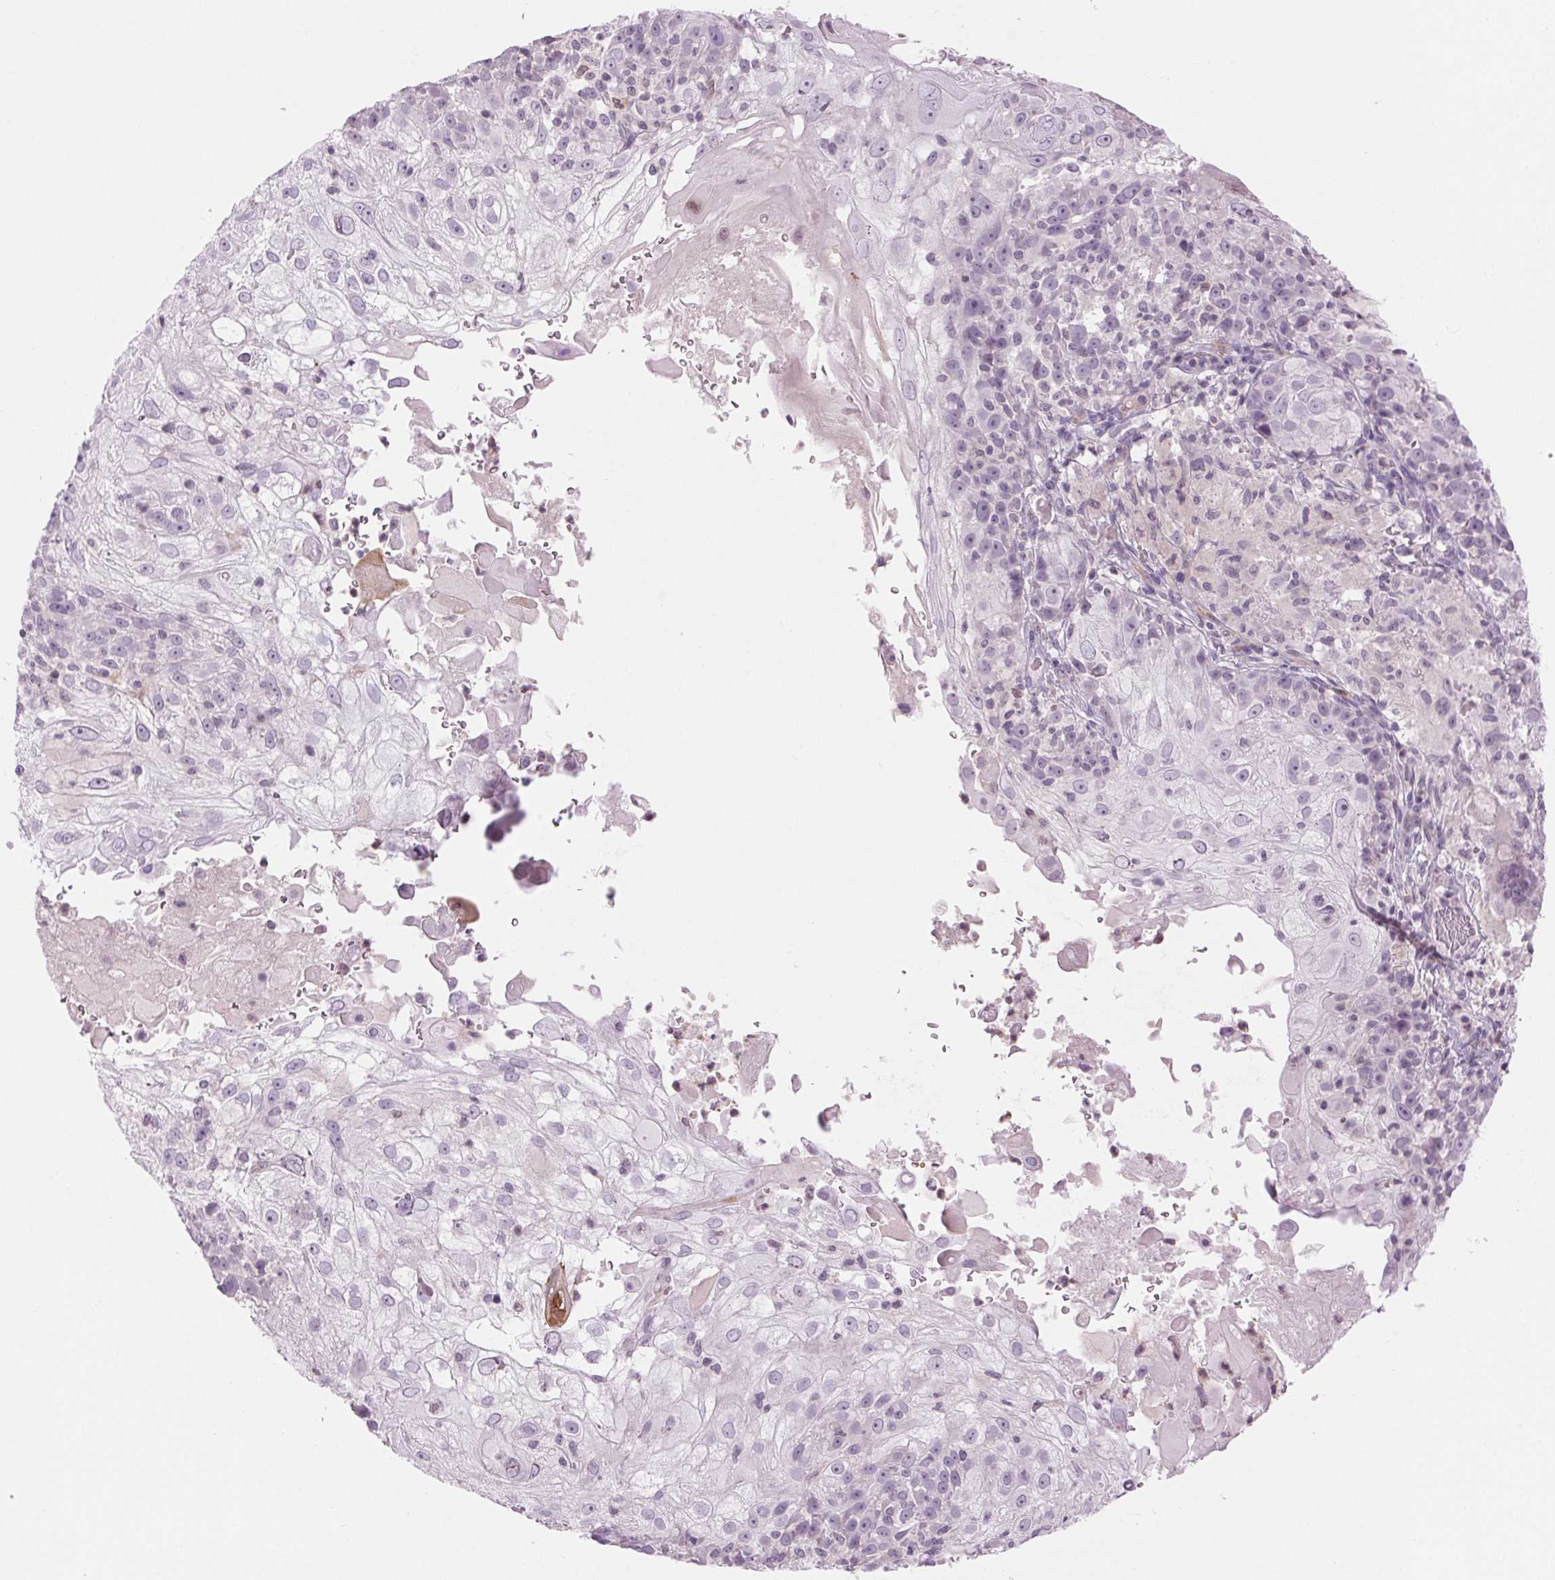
{"staining": {"intensity": "negative", "quantity": "none", "location": "none"}, "tissue": "skin cancer", "cell_type": "Tumor cells", "image_type": "cancer", "snomed": [{"axis": "morphology", "description": "Normal tissue, NOS"}, {"axis": "morphology", "description": "Squamous cell carcinoma, NOS"}, {"axis": "topography", "description": "Skin"}], "caption": "Tumor cells are negative for brown protein staining in squamous cell carcinoma (skin).", "gene": "SLC6A19", "patient": {"sex": "female", "age": 83}}